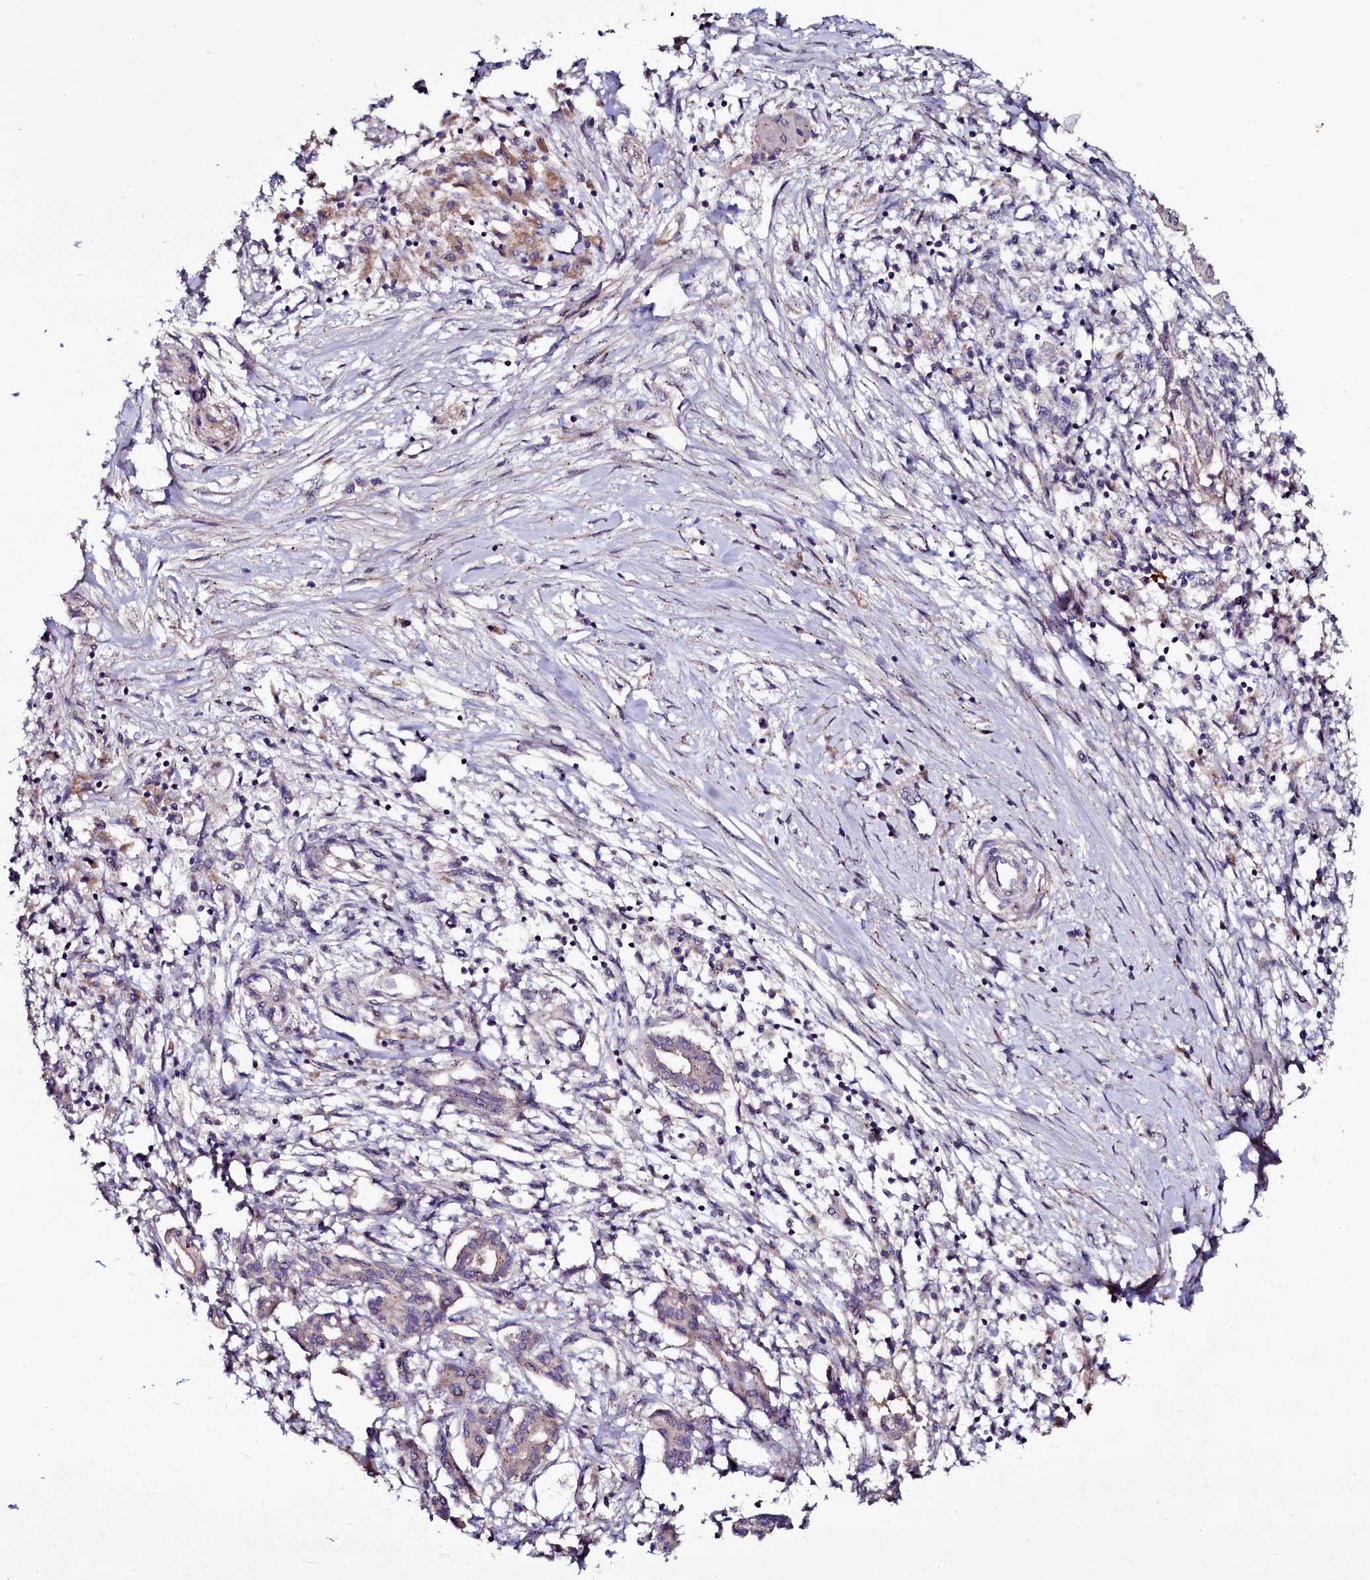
{"staining": {"intensity": "weak", "quantity": "<25%", "location": "cytoplasmic/membranous"}, "tissue": "pancreatic cancer", "cell_type": "Tumor cells", "image_type": "cancer", "snomed": [{"axis": "morphology", "description": "Adenocarcinoma, NOS"}, {"axis": "topography", "description": "Pancreas"}], "caption": "Immunohistochemistry (IHC) of human pancreatic cancer (adenocarcinoma) demonstrates no positivity in tumor cells.", "gene": "USPL1", "patient": {"sex": "female", "age": 50}}